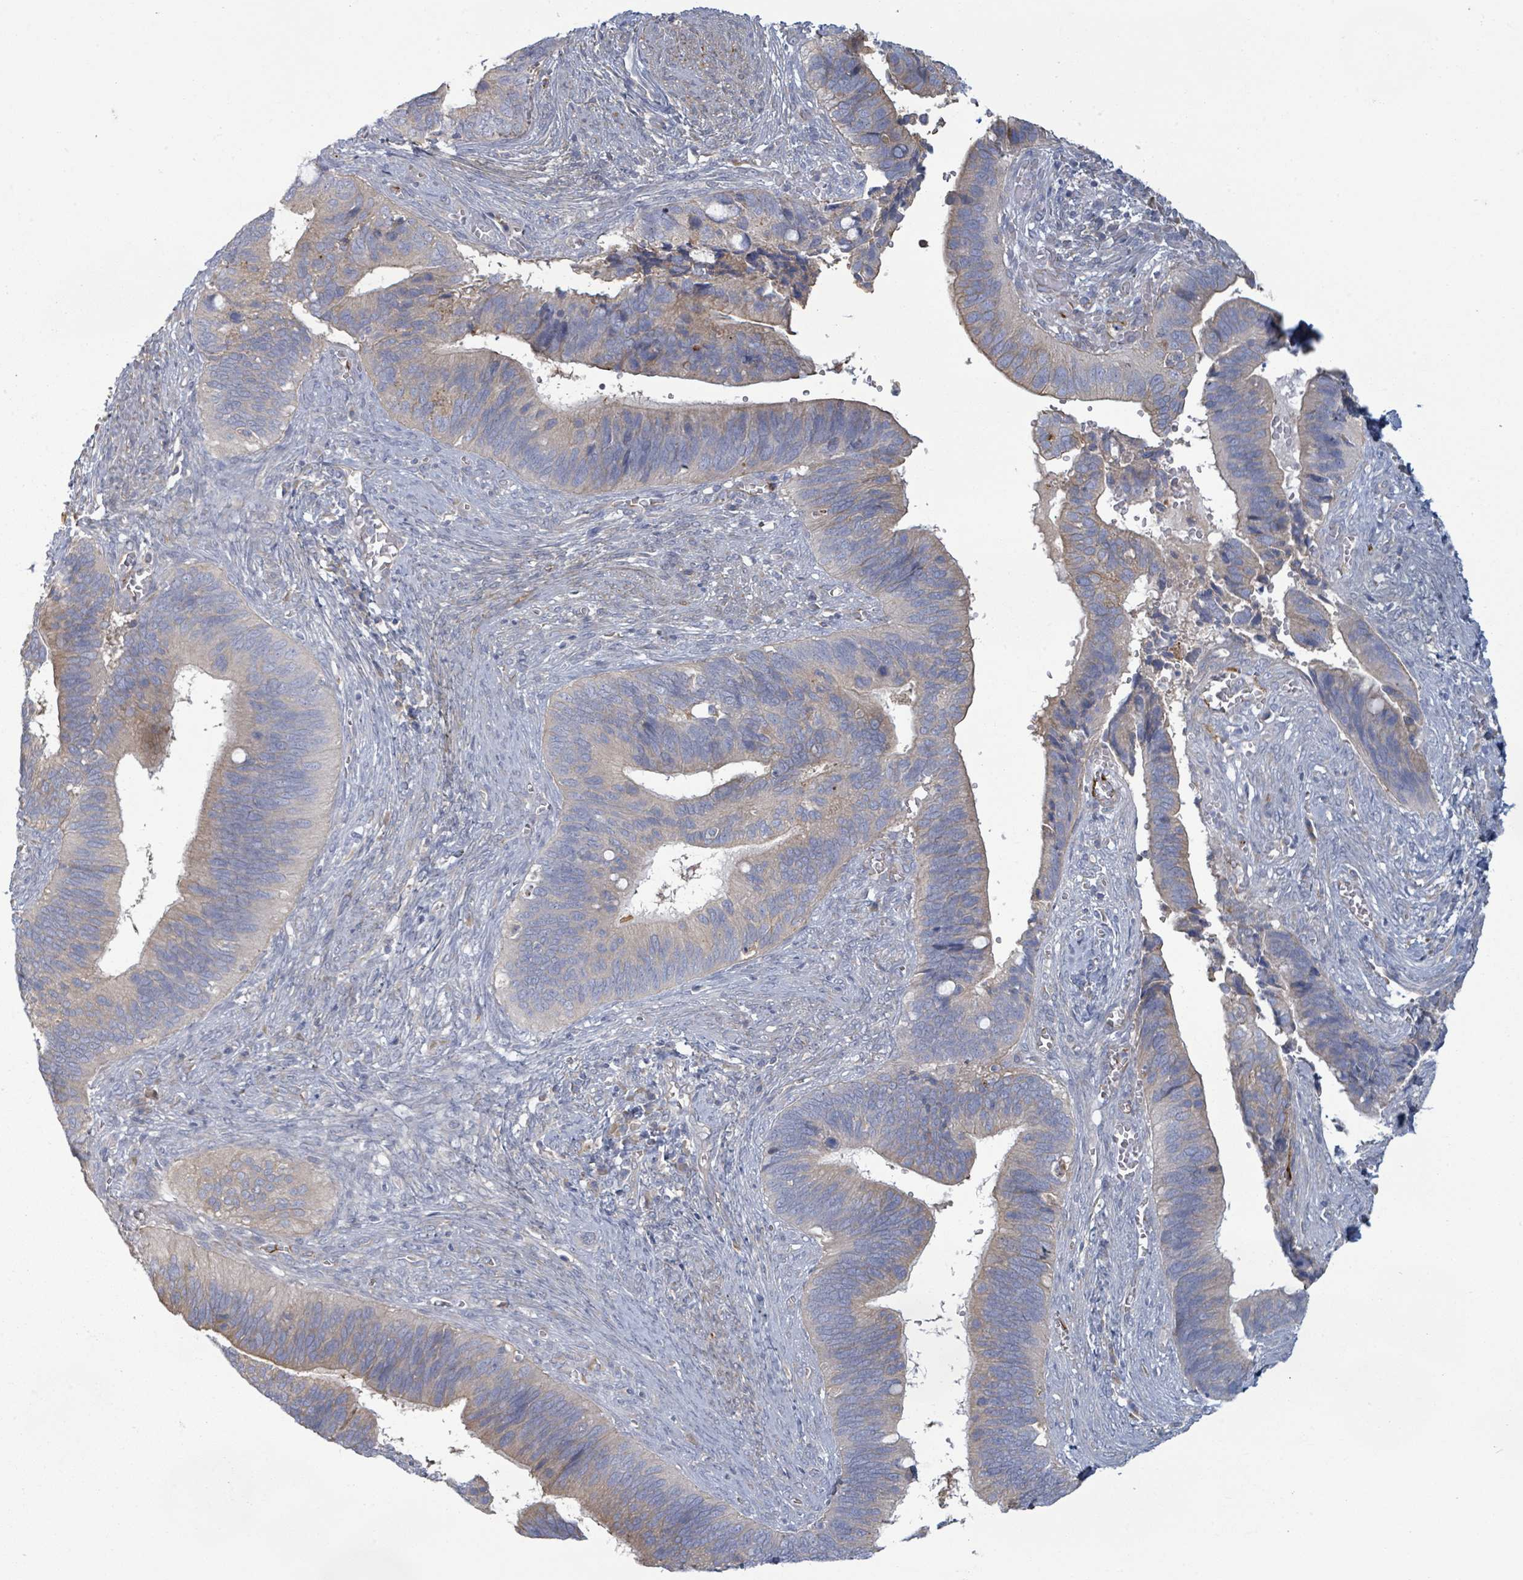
{"staining": {"intensity": "moderate", "quantity": "25%-75%", "location": "cytoplasmic/membranous"}, "tissue": "cervical cancer", "cell_type": "Tumor cells", "image_type": "cancer", "snomed": [{"axis": "morphology", "description": "Adenocarcinoma, NOS"}, {"axis": "topography", "description": "Cervix"}], "caption": "Immunohistochemistry (IHC) photomicrograph of neoplastic tissue: adenocarcinoma (cervical) stained using immunohistochemistry reveals medium levels of moderate protein expression localized specifically in the cytoplasmic/membranous of tumor cells, appearing as a cytoplasmic/membranous brown color.", "gene": "COL13A1", "patient": {"sex": "female", "age": 42}}